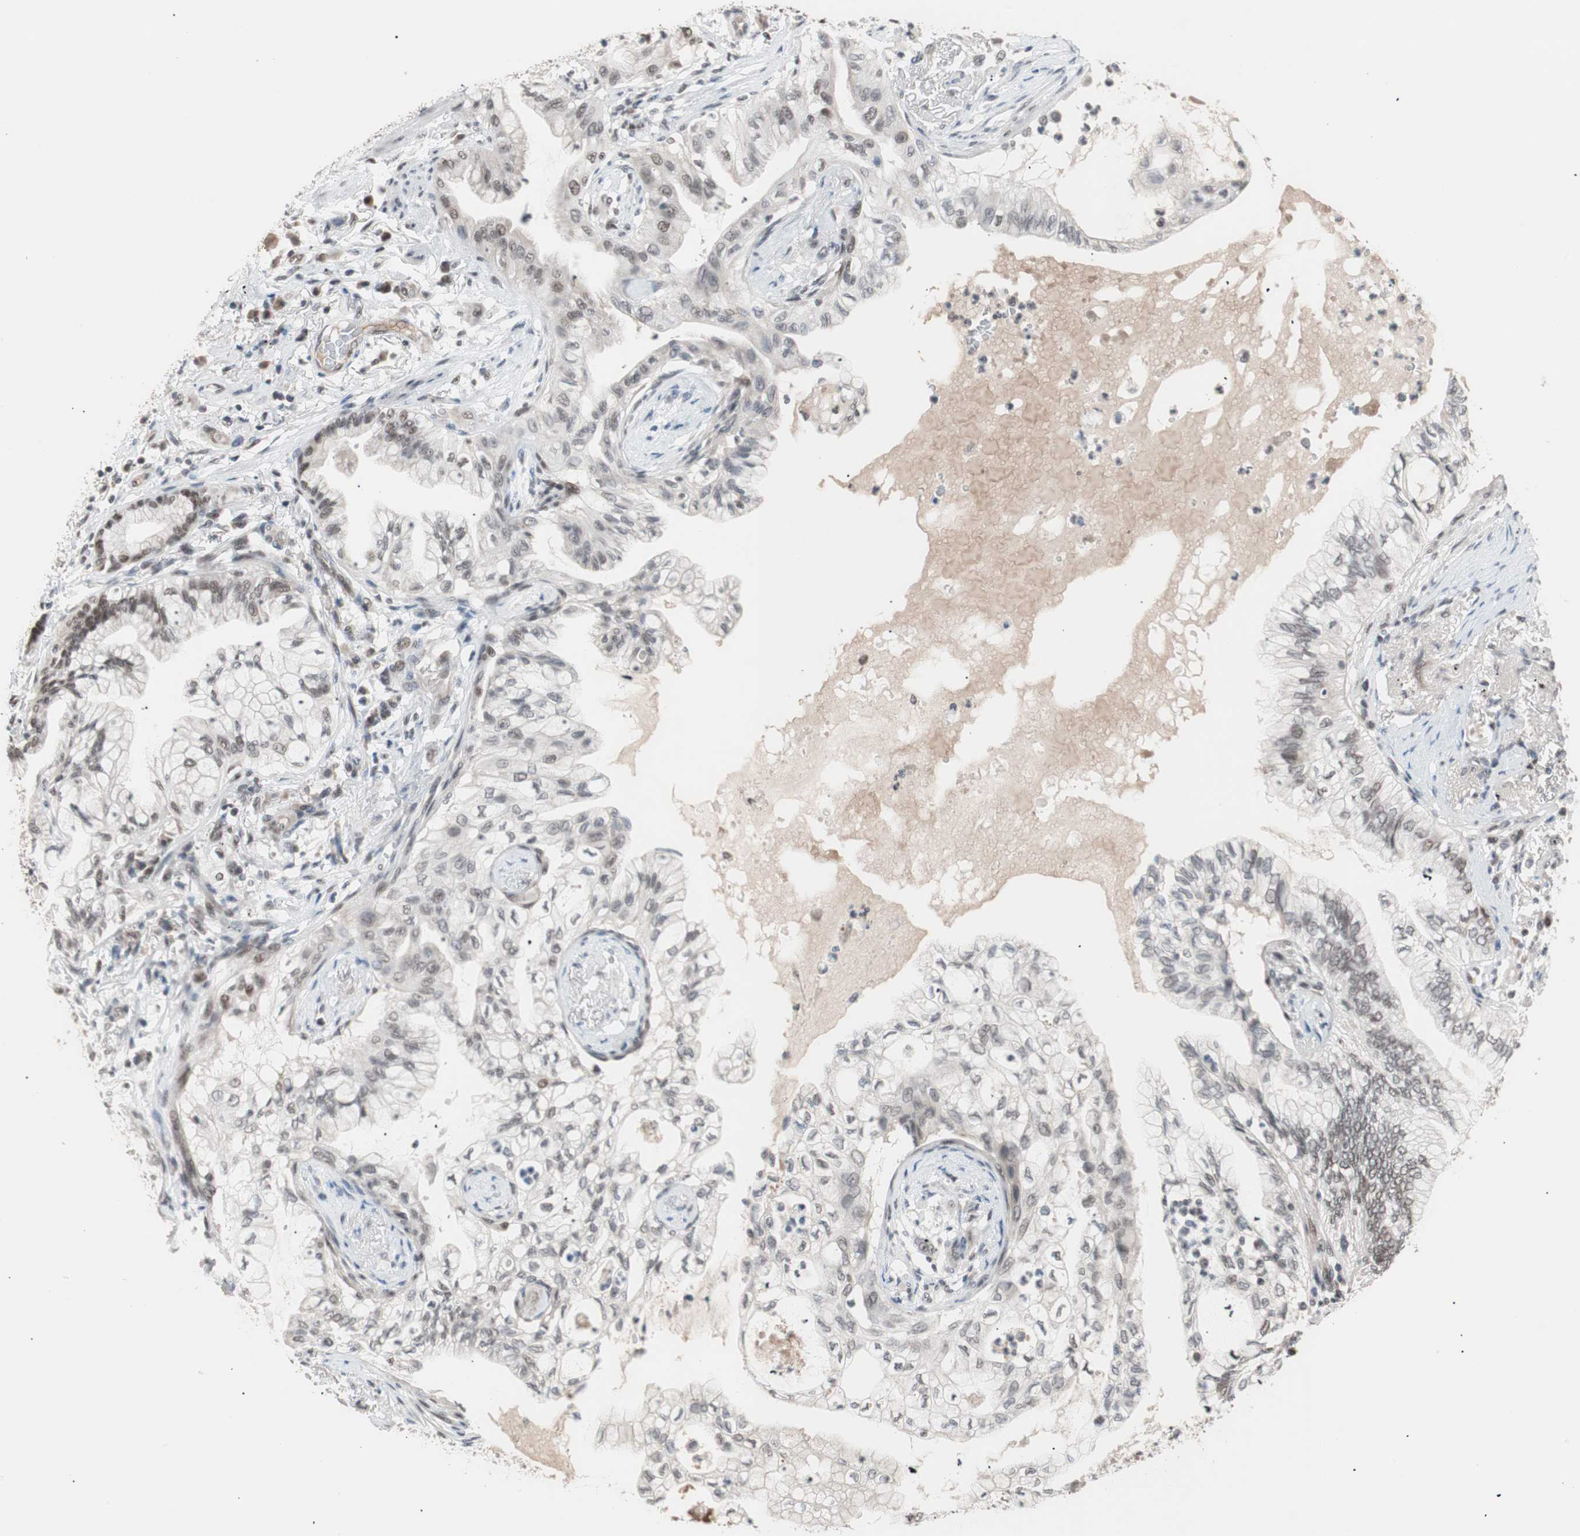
{"staining": {"intensity": "moderate", "quantity": "25%-75%", "location": "nuclear"}, "tissue": "lung cancer", "cell_type": "Tumor cells", "image_type": "cancer", "snomed": [{"axis": "morphology", "description": "Adenocarcinoma, NOS"}, {"axis": "topography", "description": "Lung"}], "caption": "This micrograph exhibits immunohistochemistry staining of human lung cancer (adenocarcinoma), with medium moderate nuclear expression in about 25%-75% of tumor cells.", "gene": "LIG3", "patient": {"sex": "female", "age": 70}}